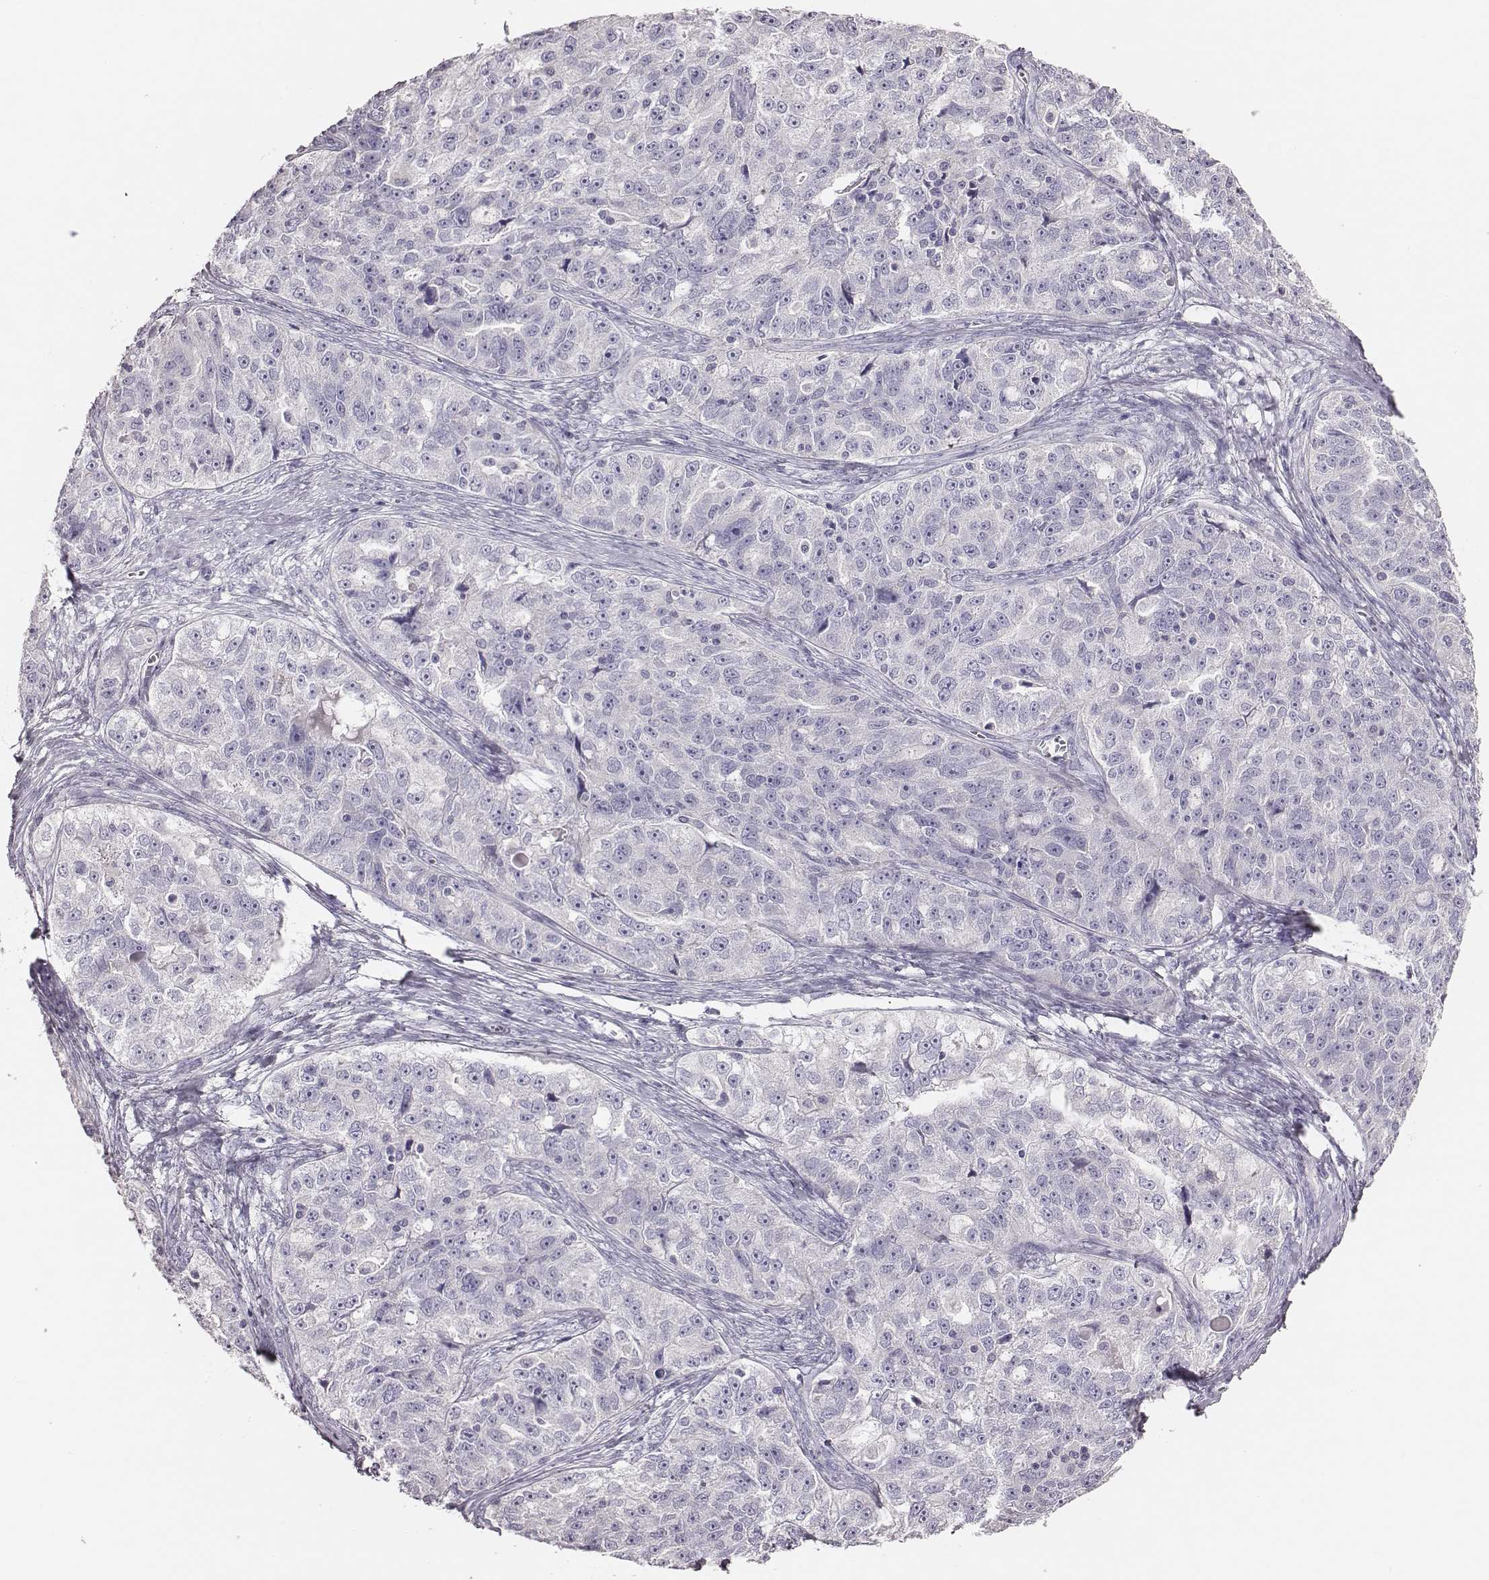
{"staining": {"intensity": "negative", "quantity": "none", "location": "none"}, "tissue": "ovarian cancer", "cell_type": "Tumor cells", "image_type": "cancer", "snomed": [{"axis": "morphology", "description": "Cystadenocarcinoma, serous, NOS"}, {"axis": "topography", "description": "Ovary"}], "caption": "Immunohistochemistry (IHC) micrograph of ovarian cancer (serous cystadenocarcinoma) stained for a protein (brown), which demonstrates no expression in tumor cells. Nuclei are stained in blue.", "gene": "P2RY10", "patient": {"sex": "female", "age": 51}}